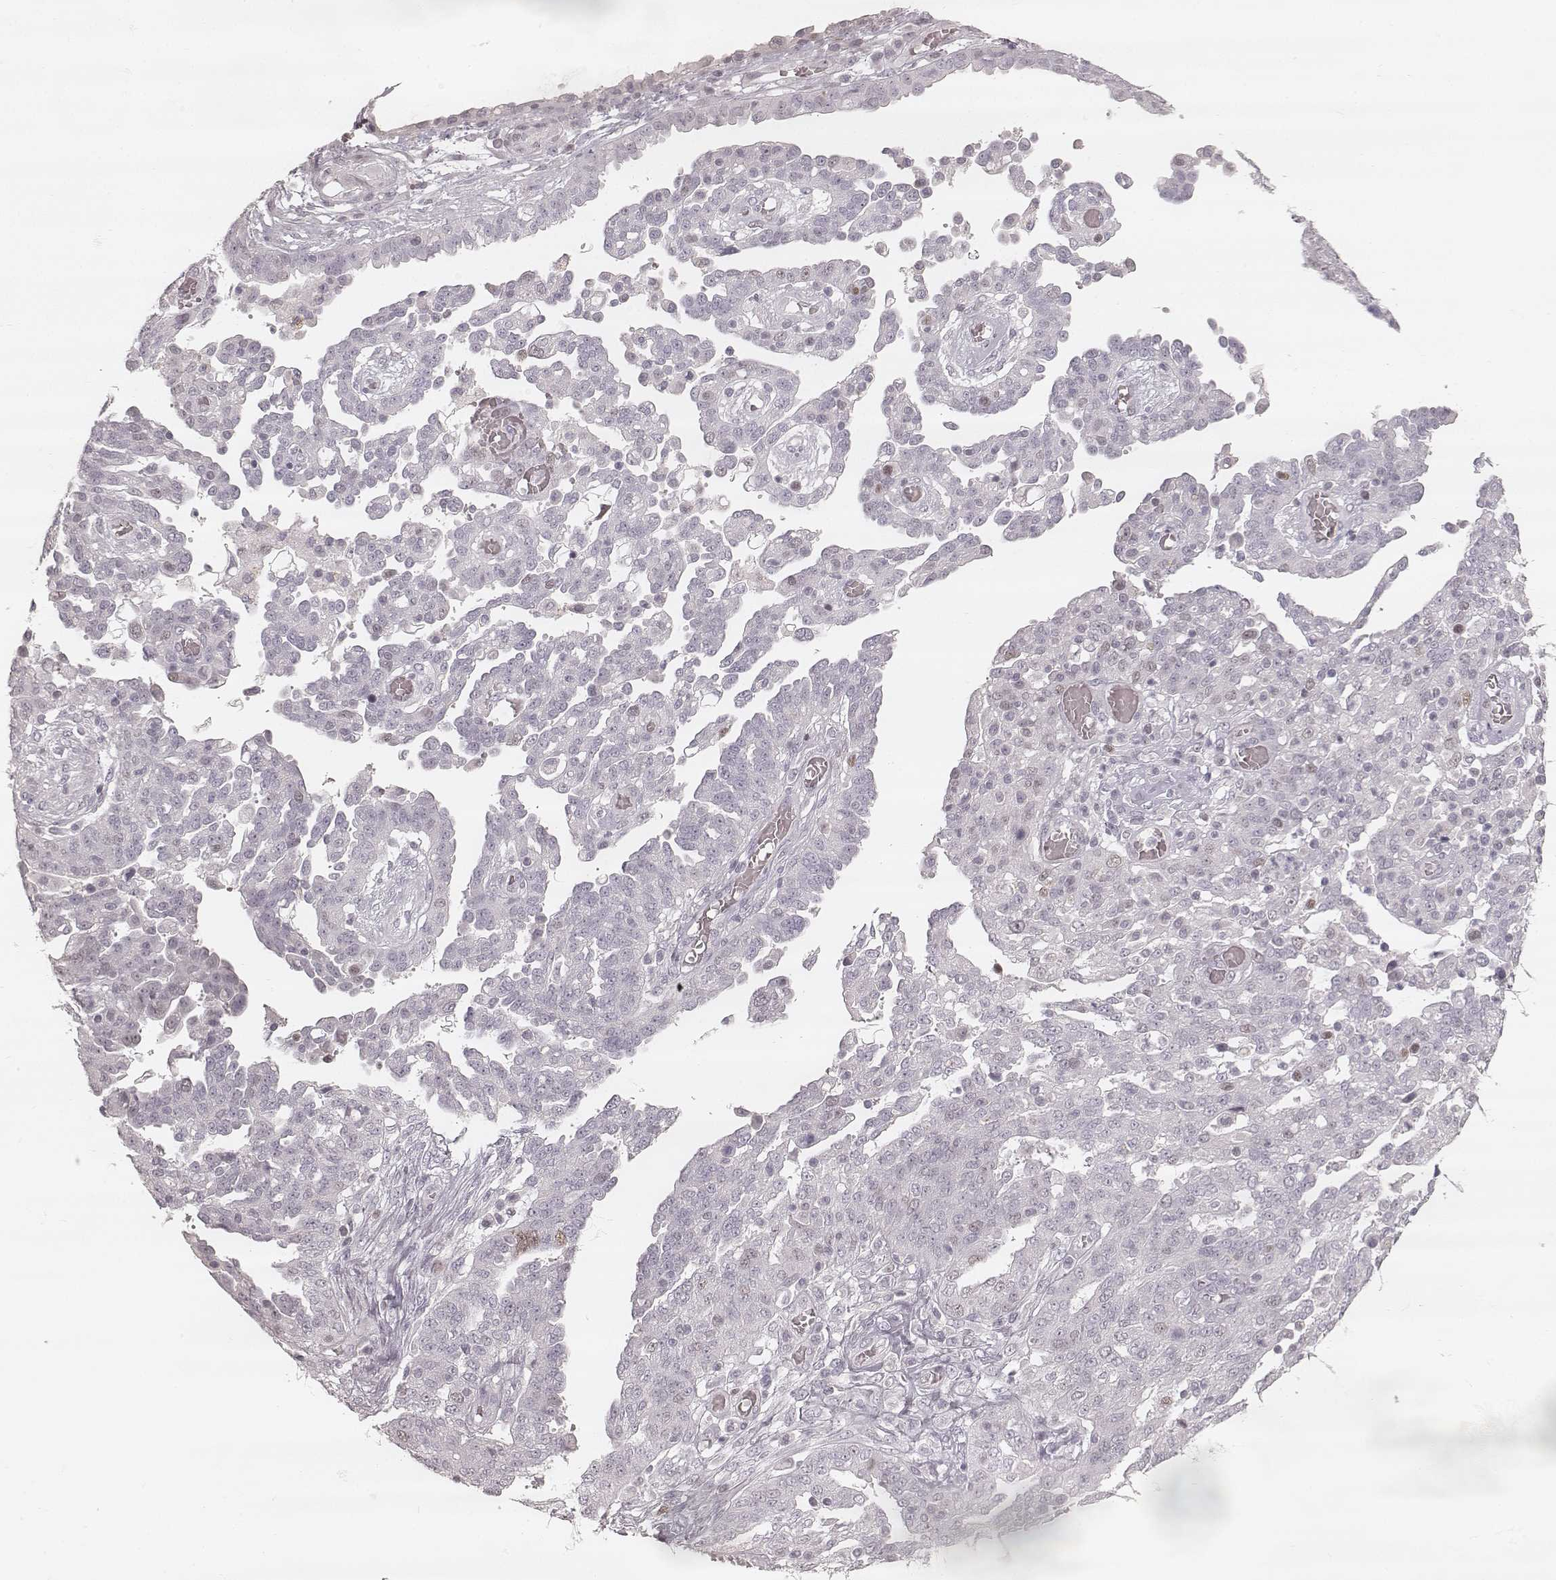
{"staining": {"intensity": "negative", "quantity": "none", "location": "none"}, "tissue": "ovarian cancer", "cell_type": "Tumor cells", "image_type": "cancer", "snomed": [{"axis": "morphology", "description": "Cystadenocarcinoma, serous, NOS"}, {"axis": "topography", "description": "Ovary"}], "caption": "Ovarian cancer was stained to show a protein in brown. There is no significant positivity in tumor cells. (Stains: DAB (3,3'-diaminobenzidine) immunohistochemistry with hematoxylin counter stain, Microscopy: brightfield microscopy at high magnification).", "gene": "TEX37", "patient": {"sex": "female", "age": 67}}